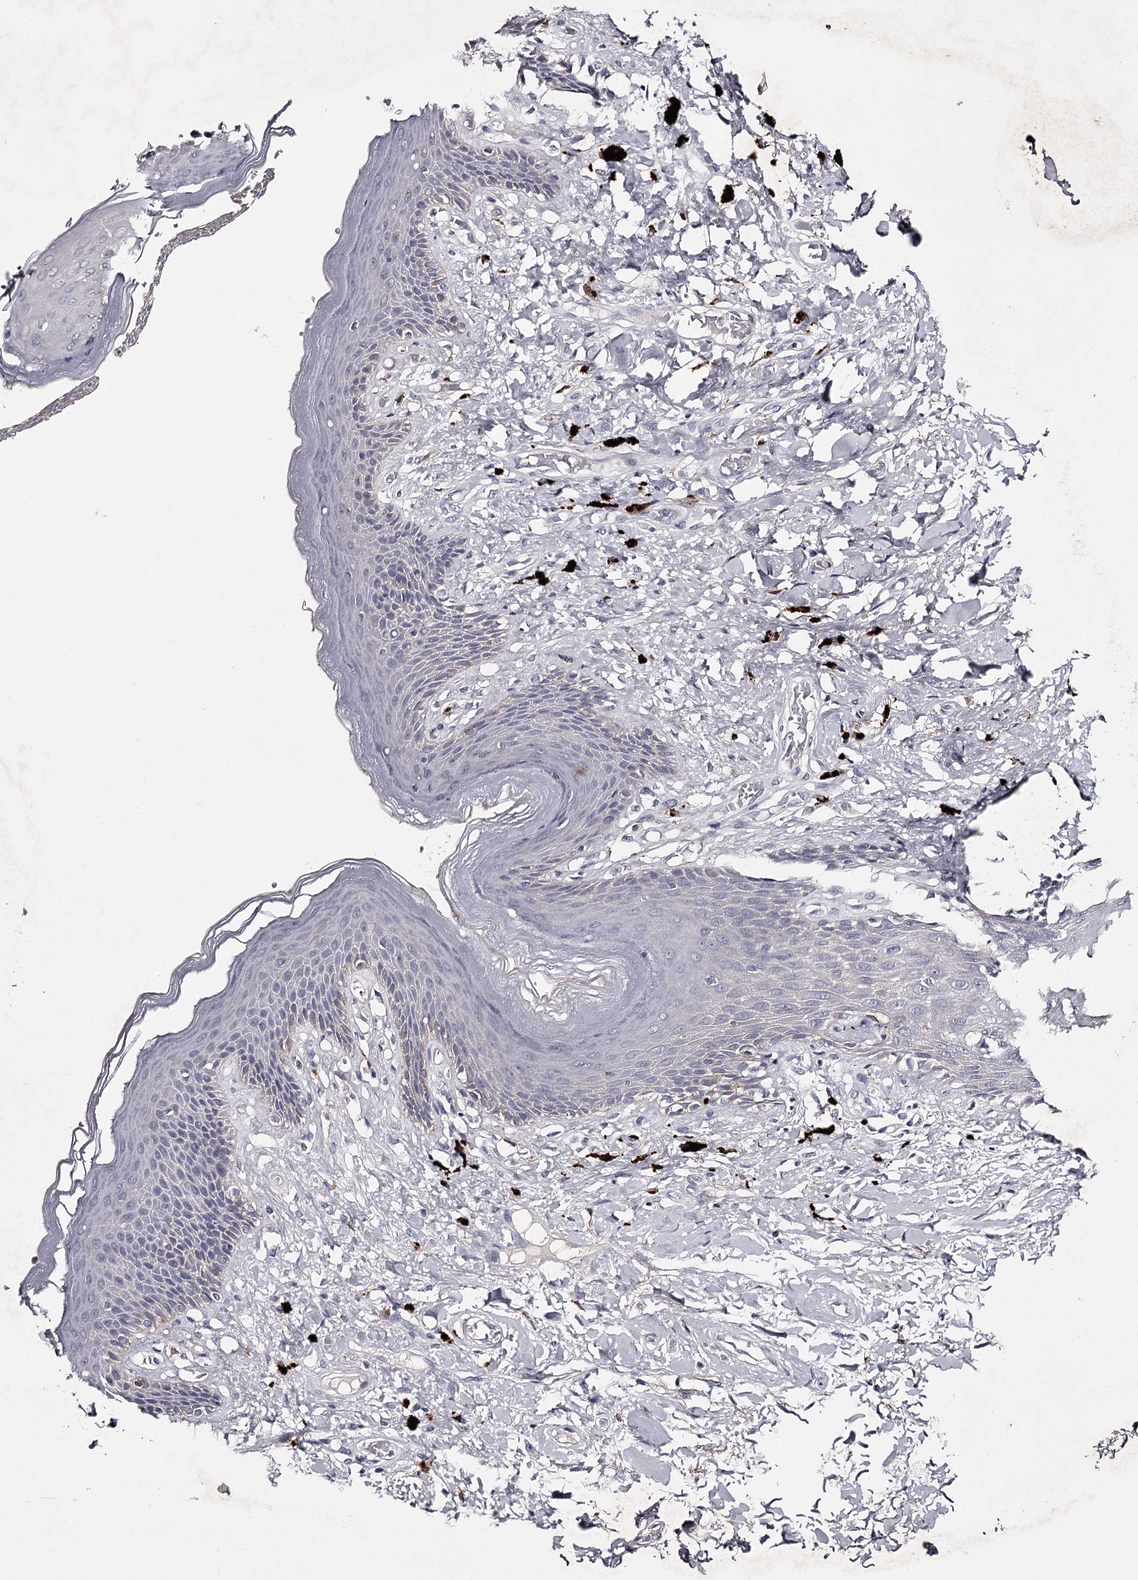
{"staining": {"intensity": "negative", "quantity": "none", "location": "none"}, "tissue": "skin", "cell_type": "Epidermal cells", "image_type": "normal", "snomed": [{"axis": "morphology", "description": "Normal tissue, NOS"}, {"axis": "topography", "description": "Anal"}], "caption": "Immunohistochemistry (IHC) of benign human skin displays no positivity in epidermal cells.", "gene": "FDXACB1", "patient": {"sex": "female", "age": 78}}